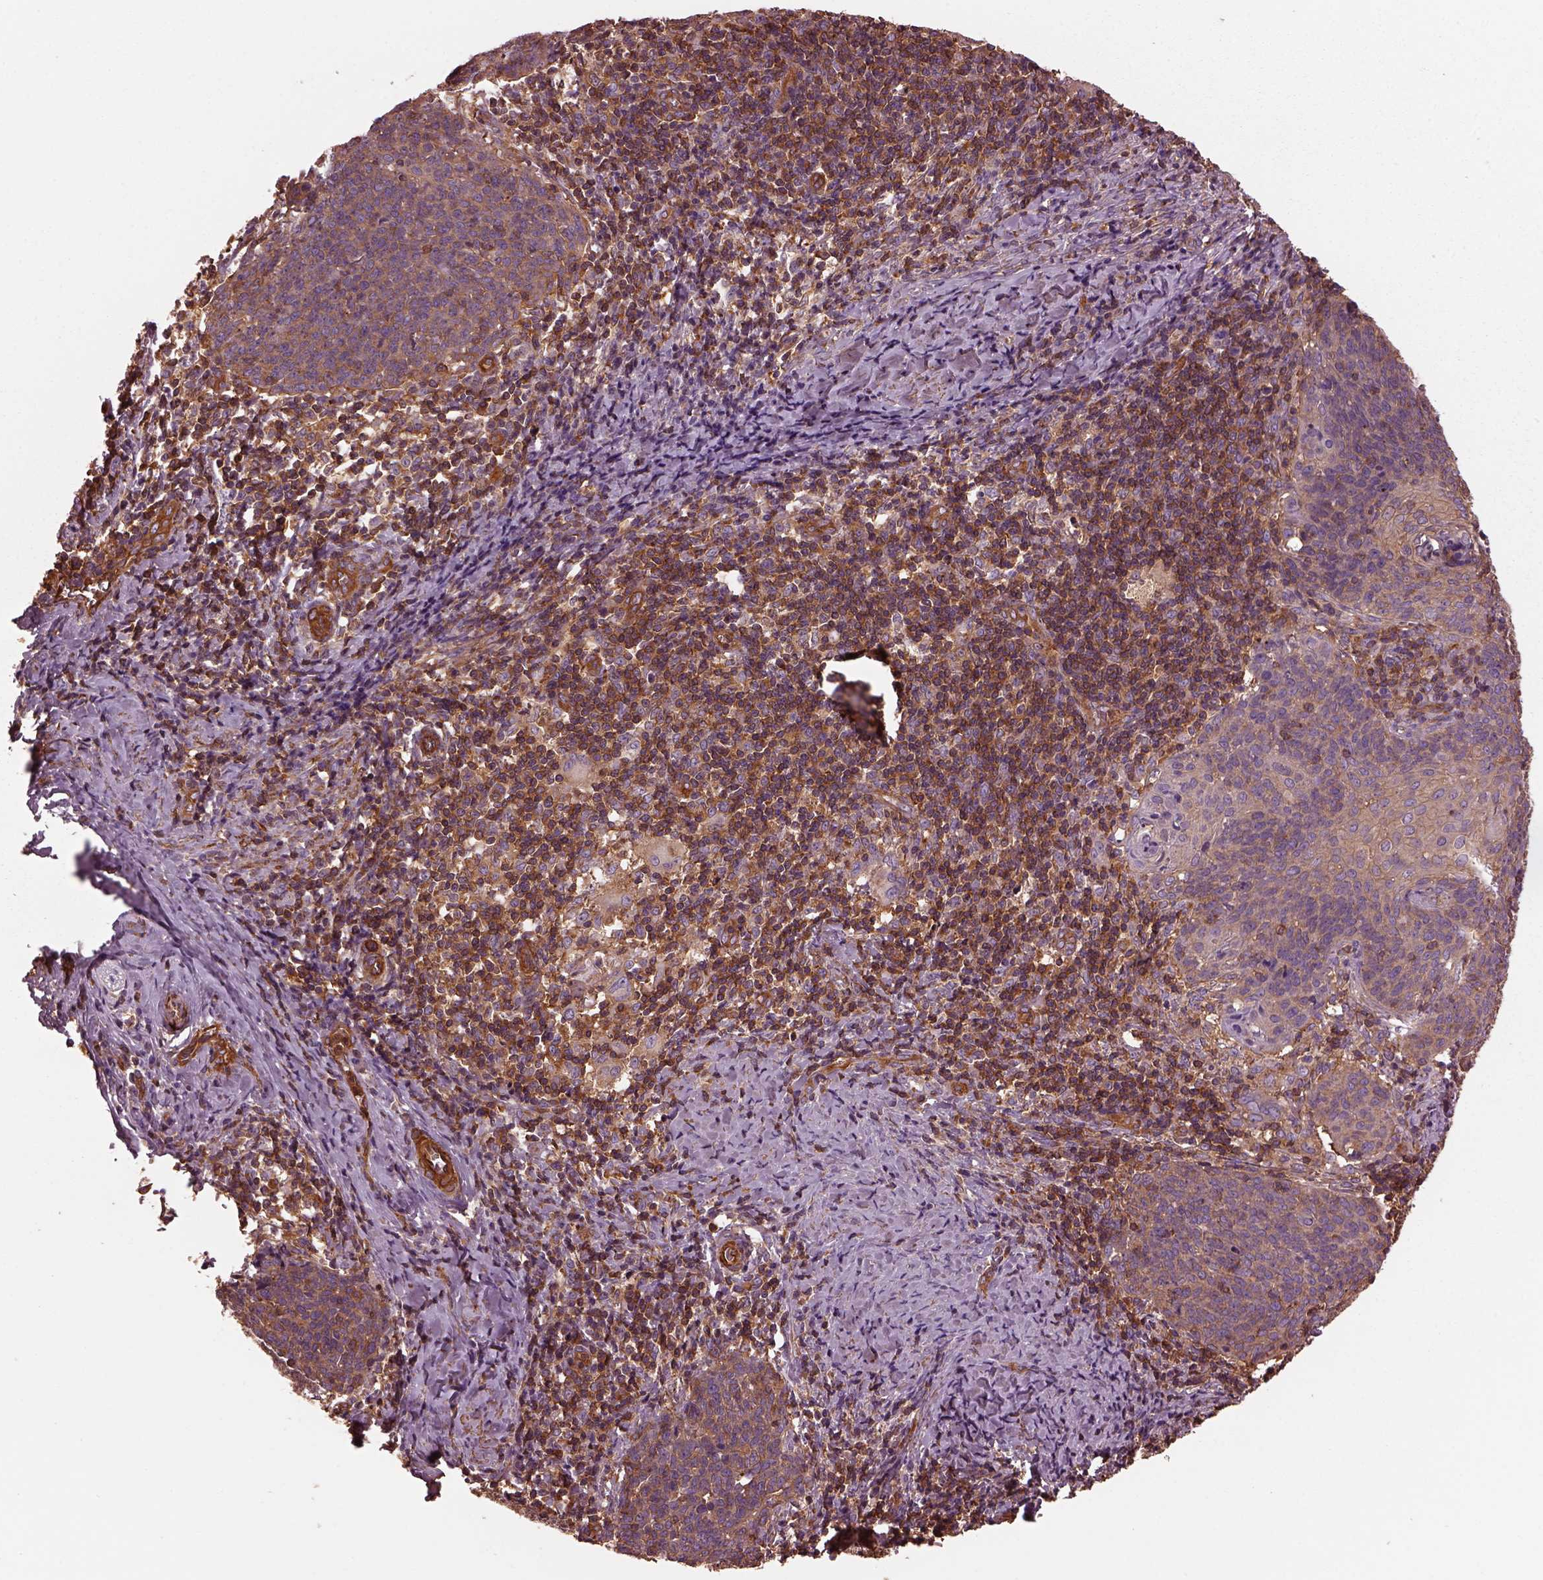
{"staining": {"intensity": "moderate", "quantity": ">75%", "location": "cytoplasmic/membranous"}, "tissue": "cervical cancer", "cell_type": "Tumor cells", "image_type": "cancer", "snomed": [{"axis": "morphology", "description": "Normal tissue, NOS"}, {"axis": "morphology", "description": "Squamous cell carcinoma, NOS"}, {"axis": "topography", "description": "Cervix"}], "caption": "Protein staining displays moderate cytoplasmic/membranous positivity in approximately >75% of tumor cells in cervical squamous cell carcinoma.", "gene": "MYL6", "patient": {"sex": "female", "age": 39}}